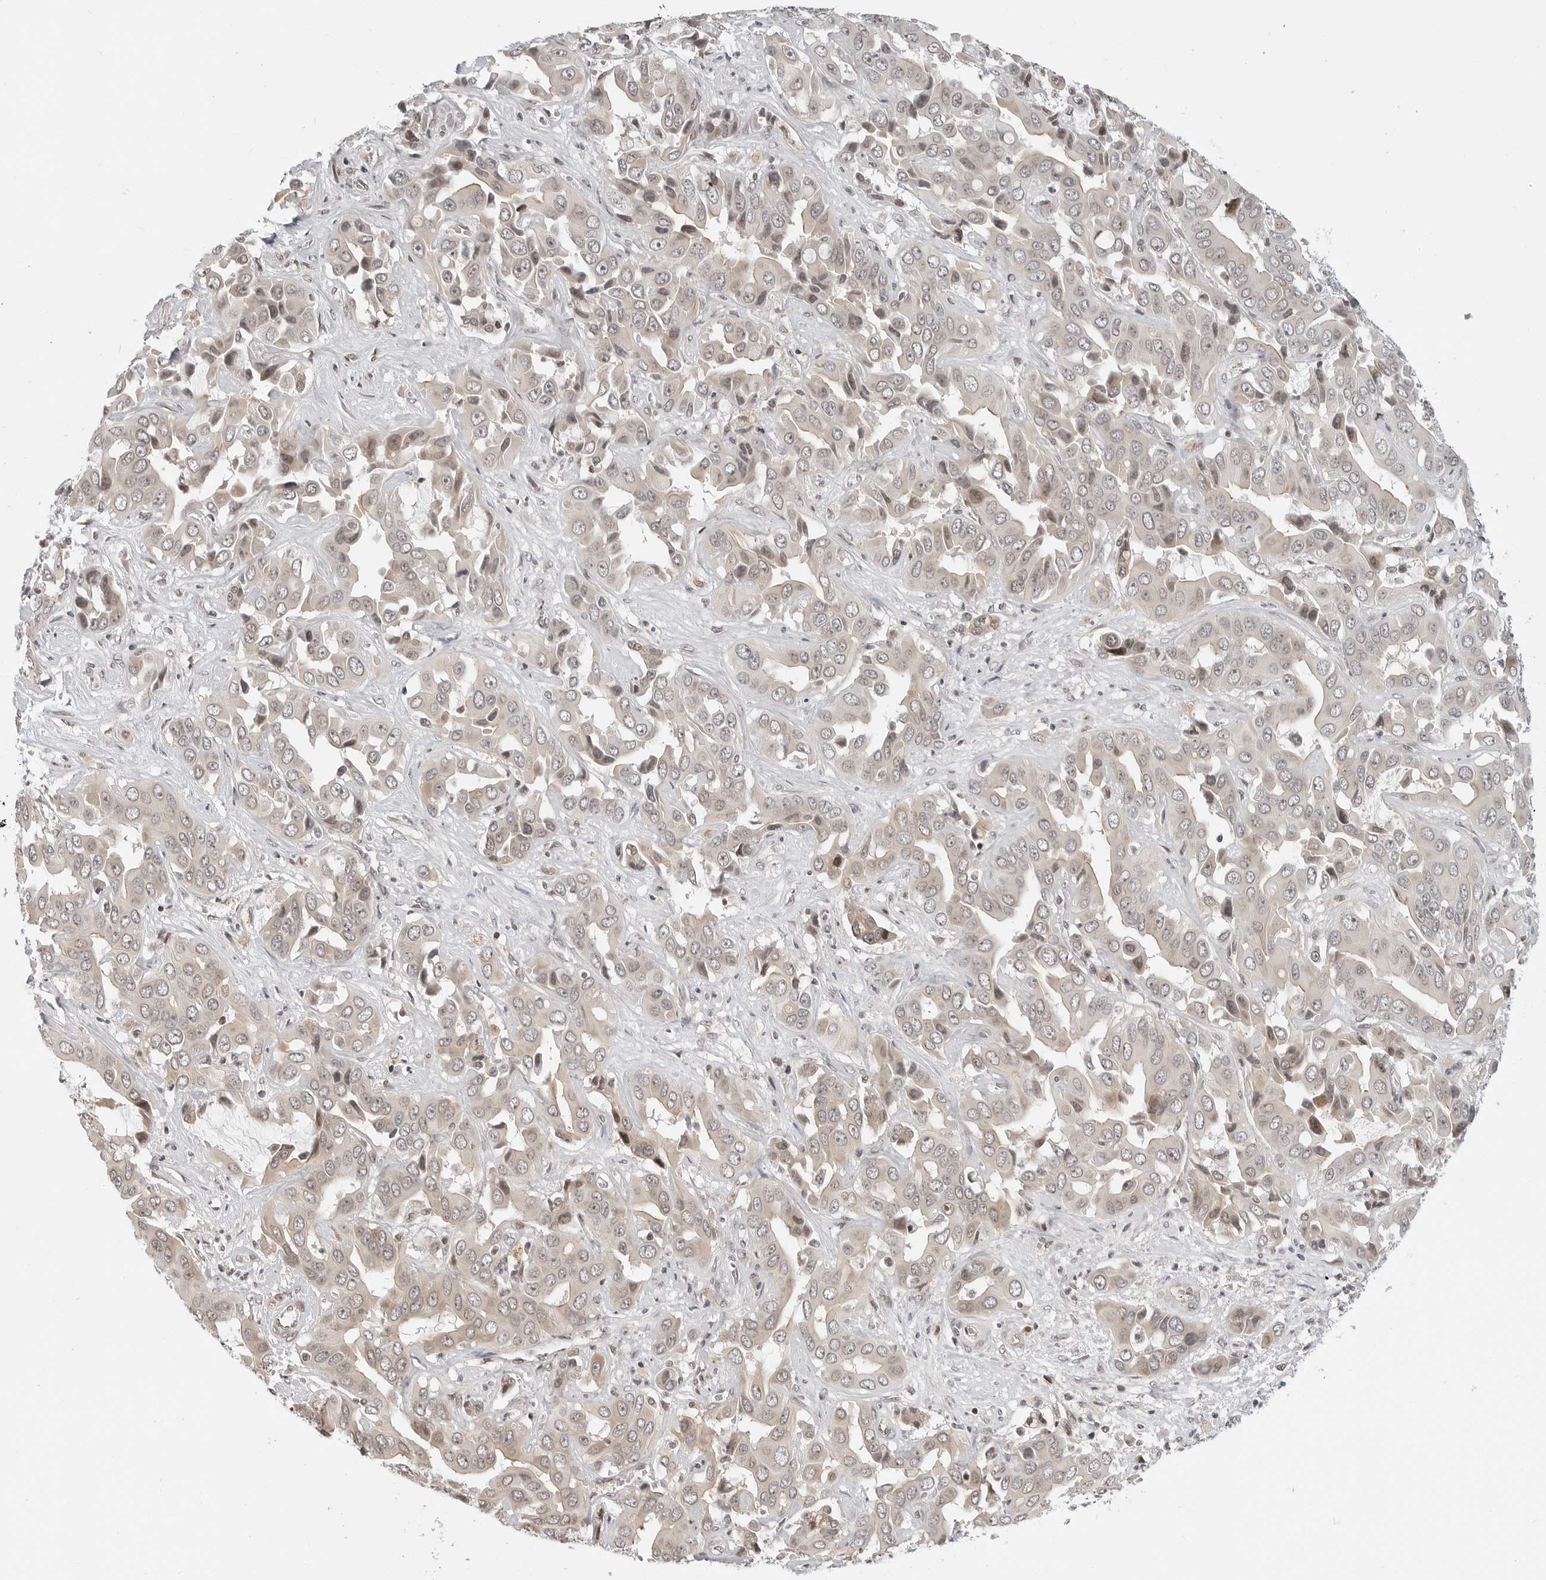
{"staining": {"intensity": "weak", "quantity": "<25%", "location": "cytoplasmic/membranous,nuclear"}, "tissue": "liver cancer", "cell_type": "Tumor cells", "image_type": "cancer", "snomed": [{"axis": "morphology", "description": "Cholangiocarcinoma"}, {"axis": "topography", "description": "Liver"}], "caption": "An image of liver cancer stained for a protein reveals no brown staining in tumor cells. The staining was performed using DAB to visualize the protein expression in brown, while the nuclei were stained in blue with hematoxylin (Magnification: 20x).", "gene": "C8orf33", "patient": {"sex": "female", "age": 52}}